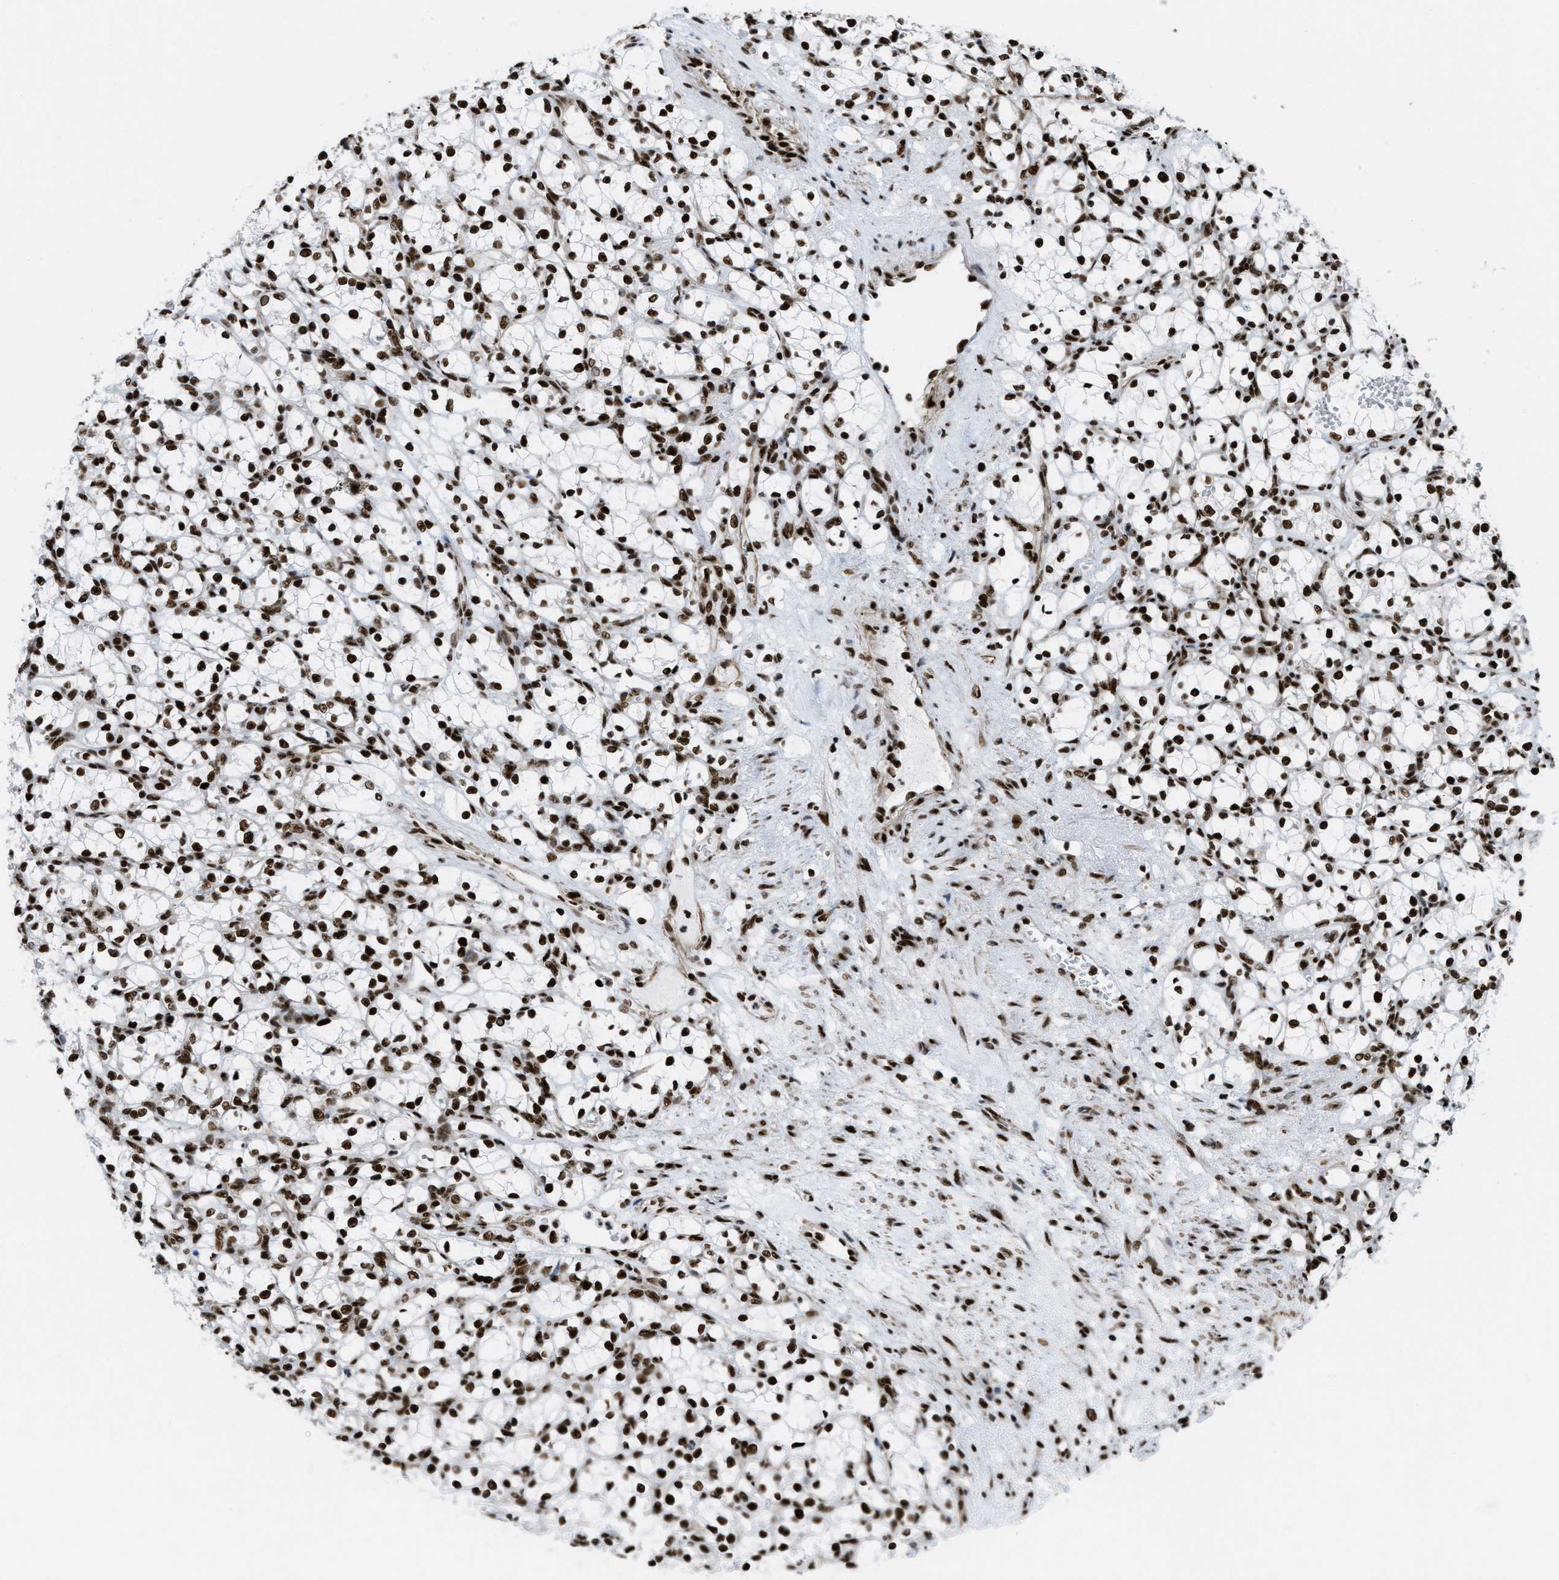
{"staining": {"intensity": "strong", "quantity": ">75%", "location": "nuclear"}, "tissue": "renal cancer", "cell_type": "Tumor cells", "image_type": "cancer", "snomed": [{"axis": "morphology", "description": "Adenocarcinoma, NOS"}, {"axis": "topography", "description": "Kidney"}], "caption": "An immunohistochemistry image of tumor tissue is shown. Protein staining in brown shows strong nuclear positivity in renal cancer within tumor cells.", "gene": "ZNF207", "patient": {"sex": "female", "age": 69}}